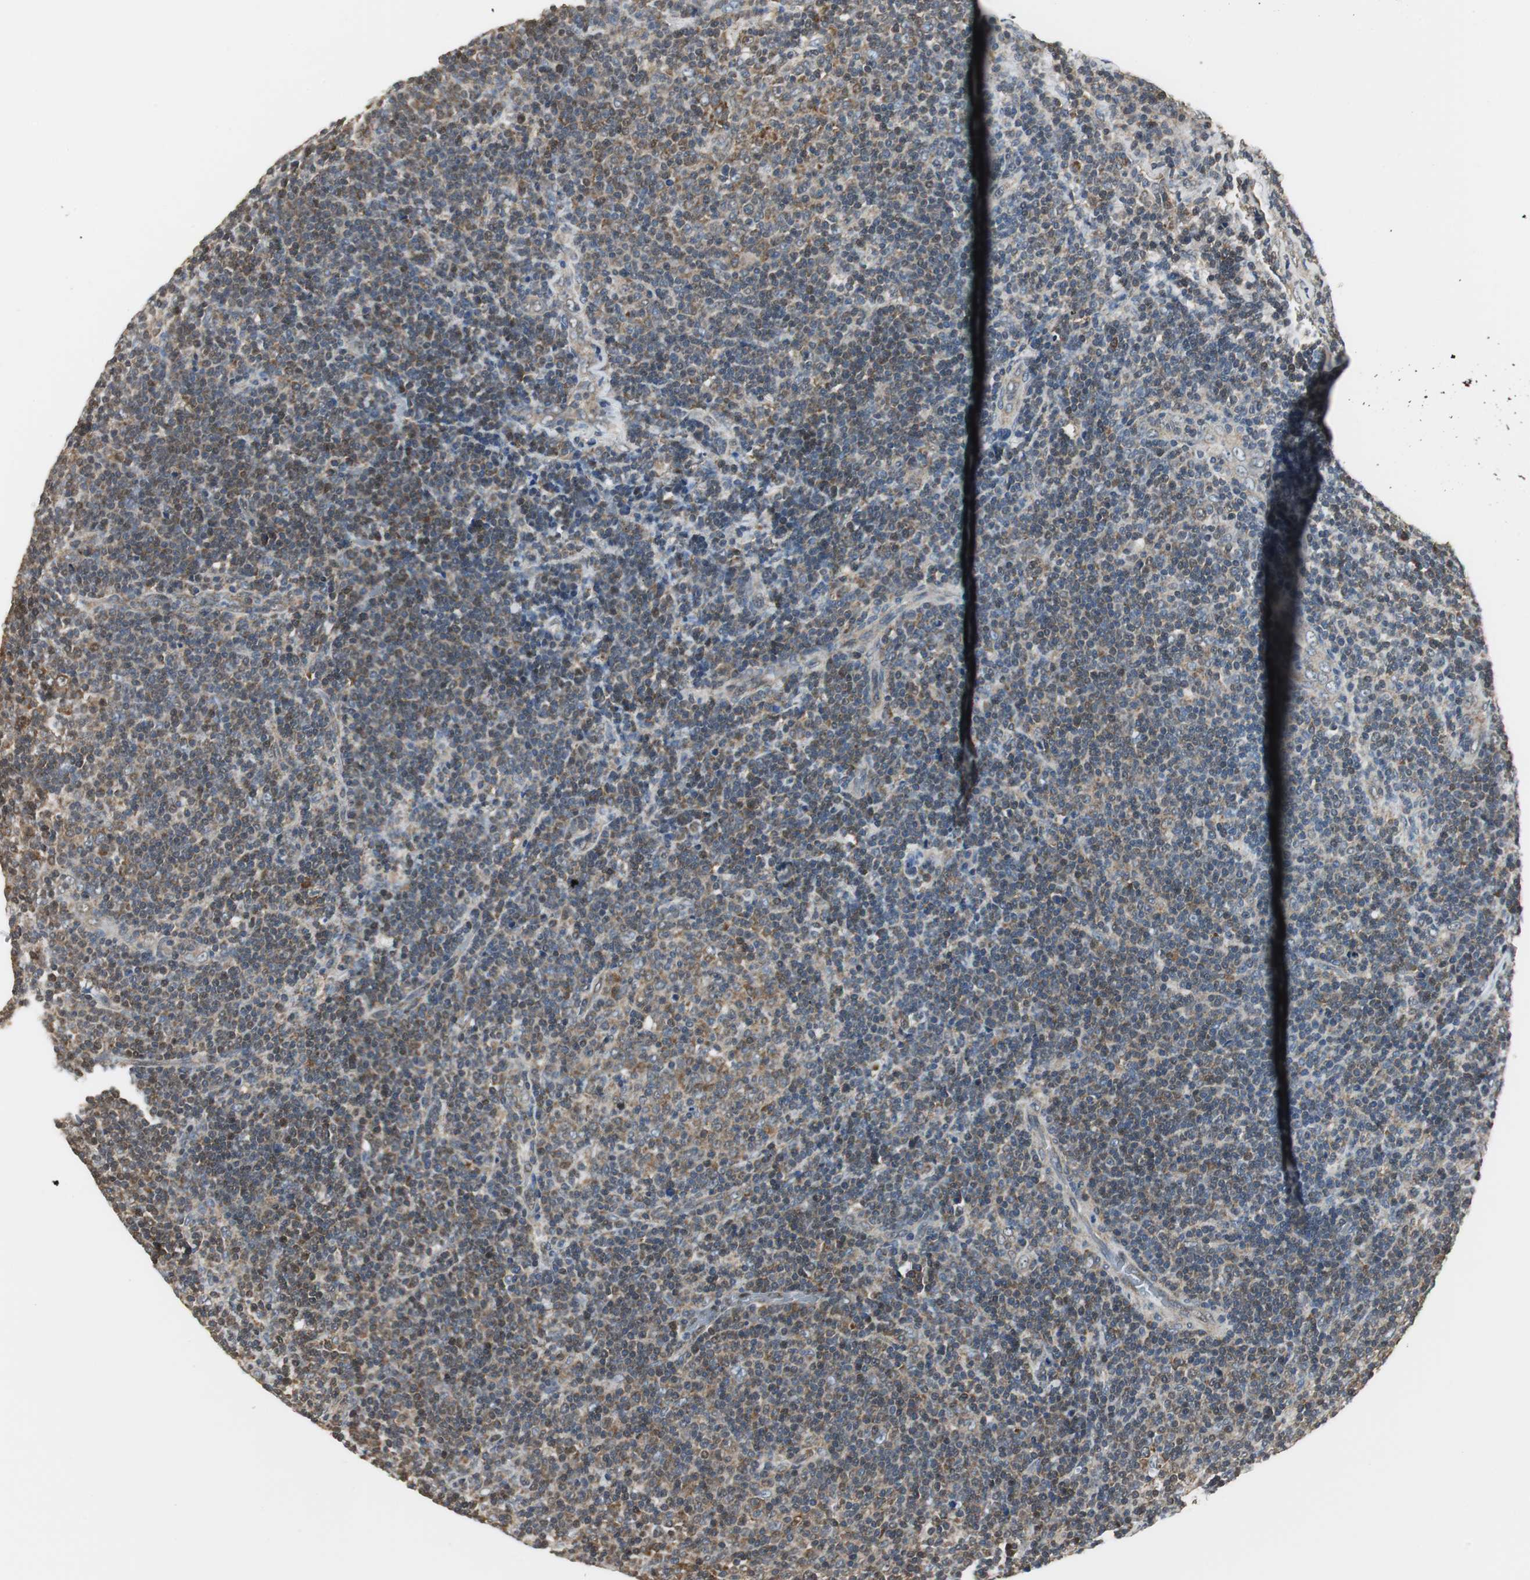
{"staining": {"intensity": "weak", "quantity": ">75%", "location": "cytoplasmic/membranous"}, "tissue": "lymphoma", "cell_type": "Tumor cells", "image_type": "cancer", "snomed": [{"axis": "morphology", "description": "Malignant lymphoma, non-Hodgkin's type, Low grade"}, {"axis": "topography", "description": "Lymph node"}], "caption": "Low-grade malignant lymphoma, non-Hodgkin's type tissue reveals weak cytoplasmic/membranous staining in approximately >75% of tumor cells", "gene": "CCT5", "patient": {"sex": "male", "age": 70}}